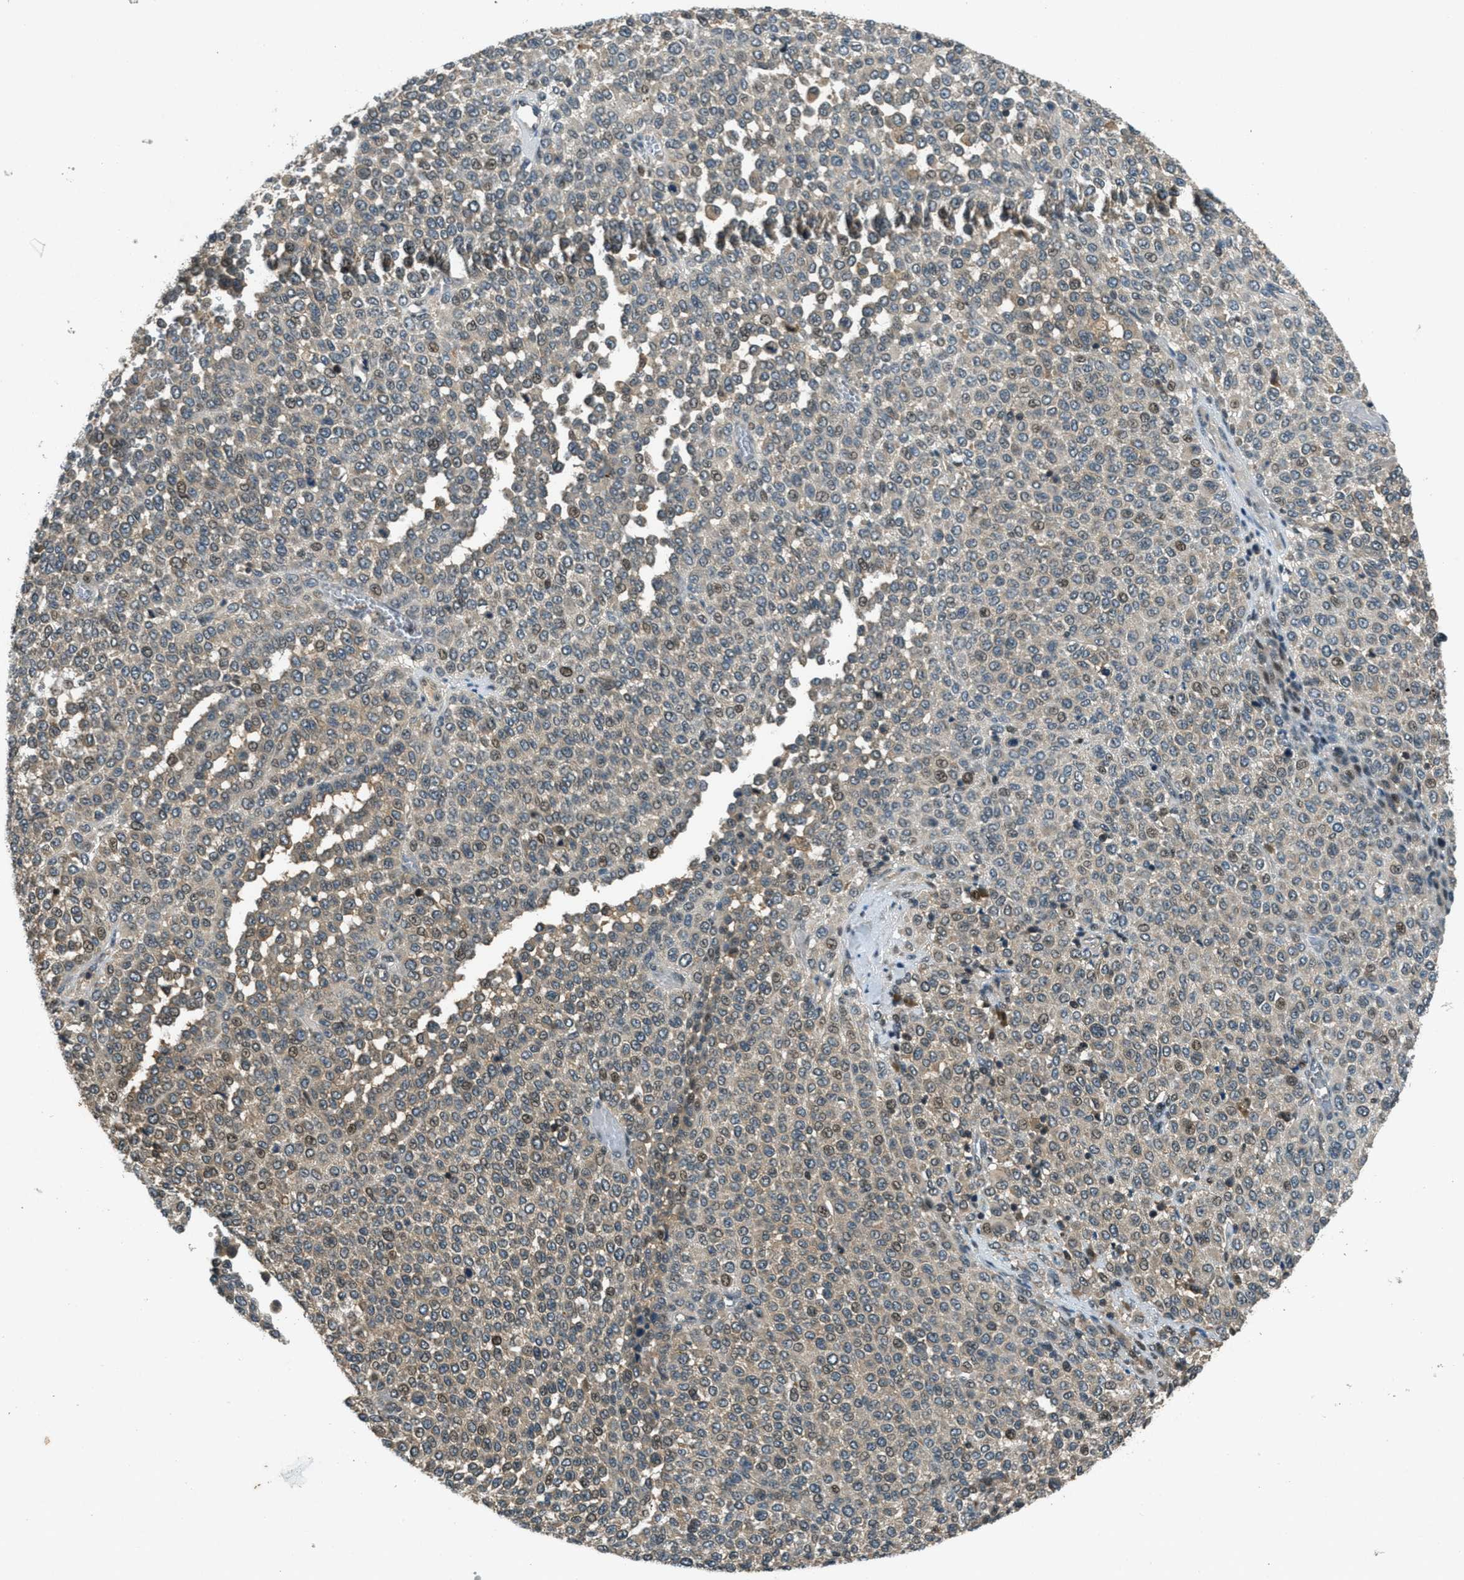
{"staining": {"intensity": "weak", "quantity": "<25%", "location": "cytoplasmic/membranous"}, "tissue": "melanoma", "cell_type": "Tumor cells", "image_type": "cancer", "snomed": [{"axis": "morphology", "description": "Malignant melanoma, Metastatic site"}, {"axis": "topography", "description": "Pancreas"}], "caption": "DAB (3,3'-diaminobenzidine) immunohistochemical staining of human malignant melanoma (metastatic site) reveals no significant positivity in tumor cells.", "gene": "DUSP6", "patient": {"sex": "female", "age": 30}}